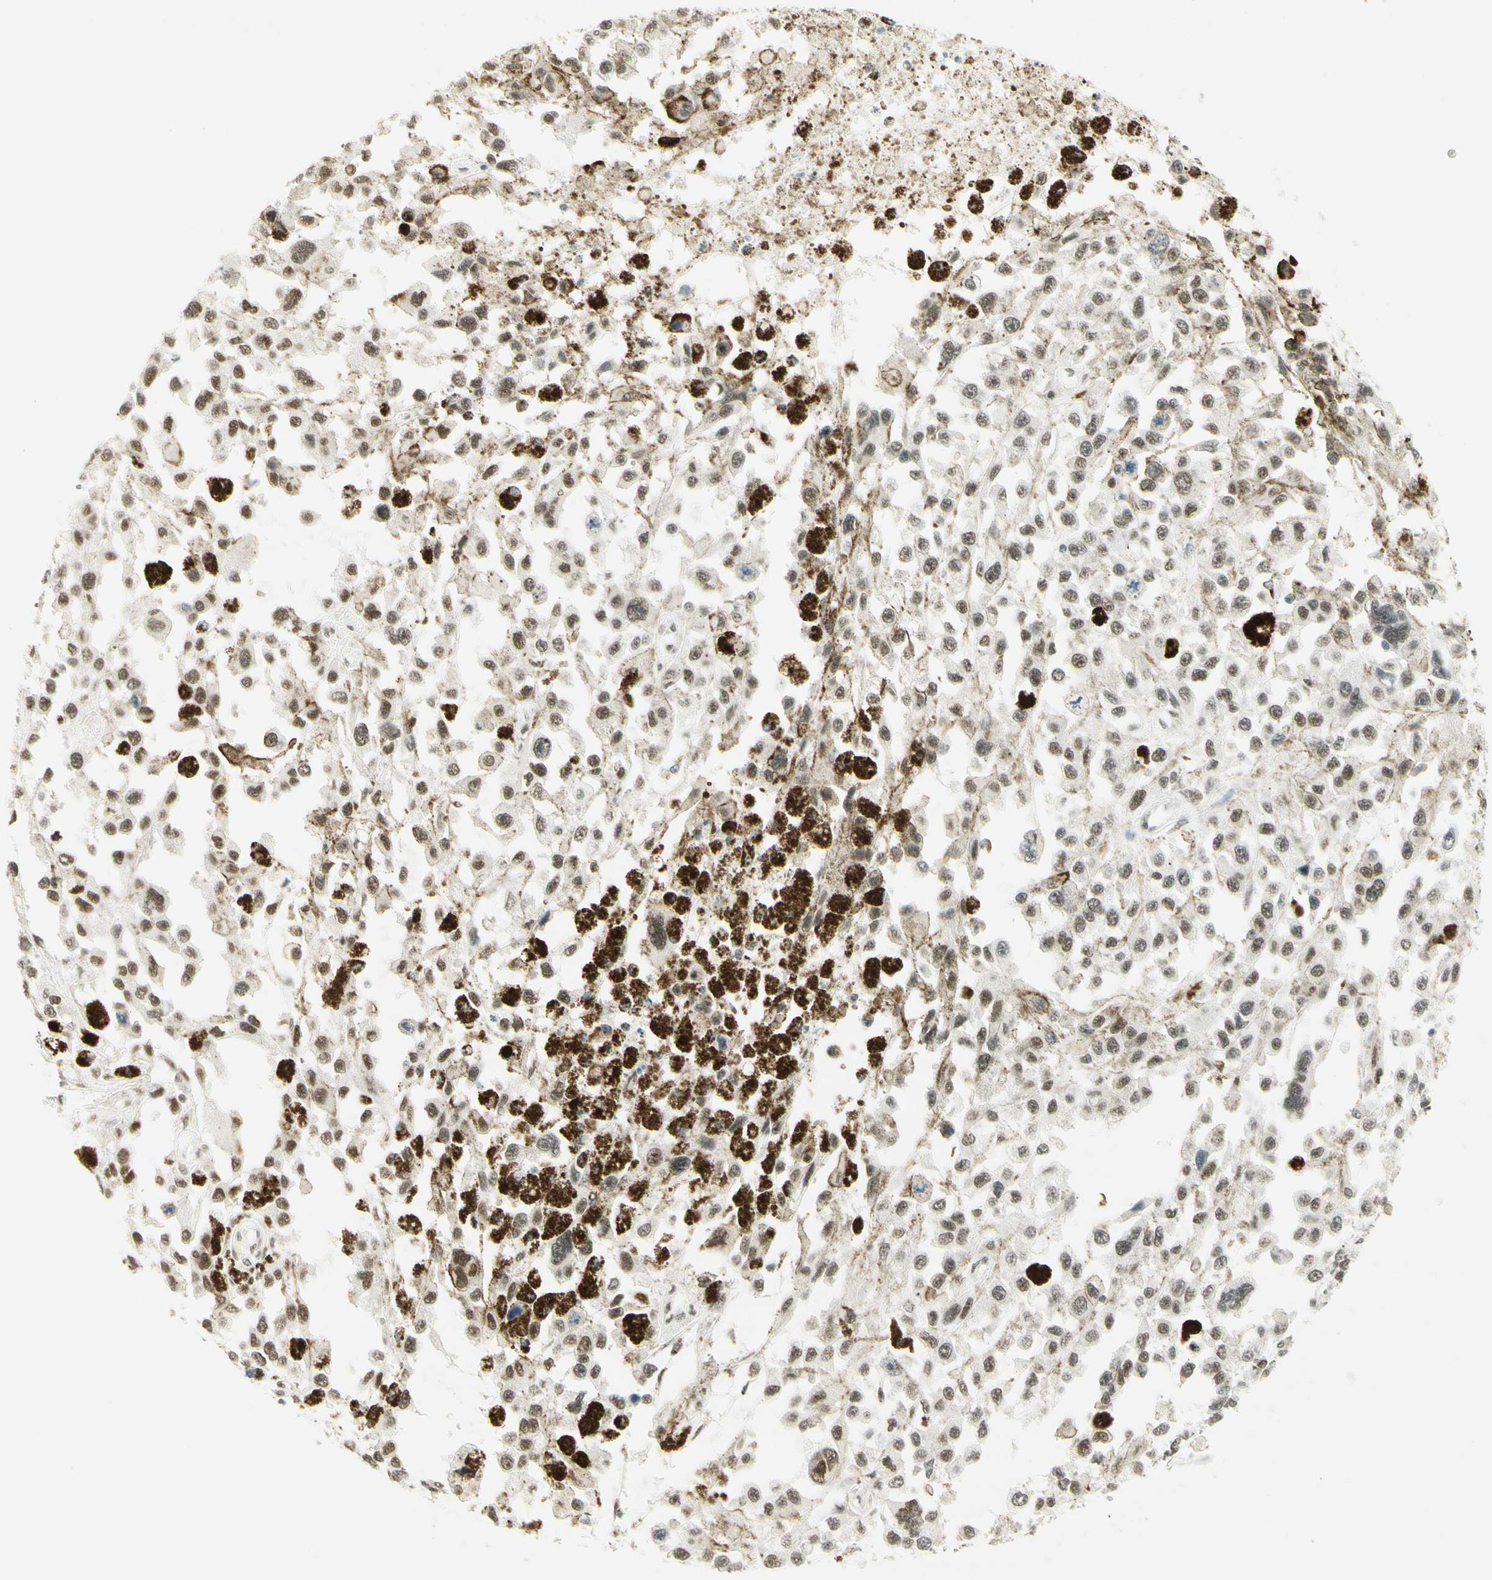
{"staining": {"intensity": "weak", "quantity": ">75%", "location": "nuclear"}, "tissue": "melanoma", "cell_type": "Tumor cells", "image_type": "cancer", "snomed": [{"axis": "morphology", "description": "Malignant melanoma, Metastatic site"}, {"axis": "topography", "description": "Lymph node"}], "caption": "Protein expression analysis of human melanoma reveals weak nuclear staining in approximately >75% of tumor cells.", "gene": "PMS2", "patient": {"sex": "male", "age": 59}}